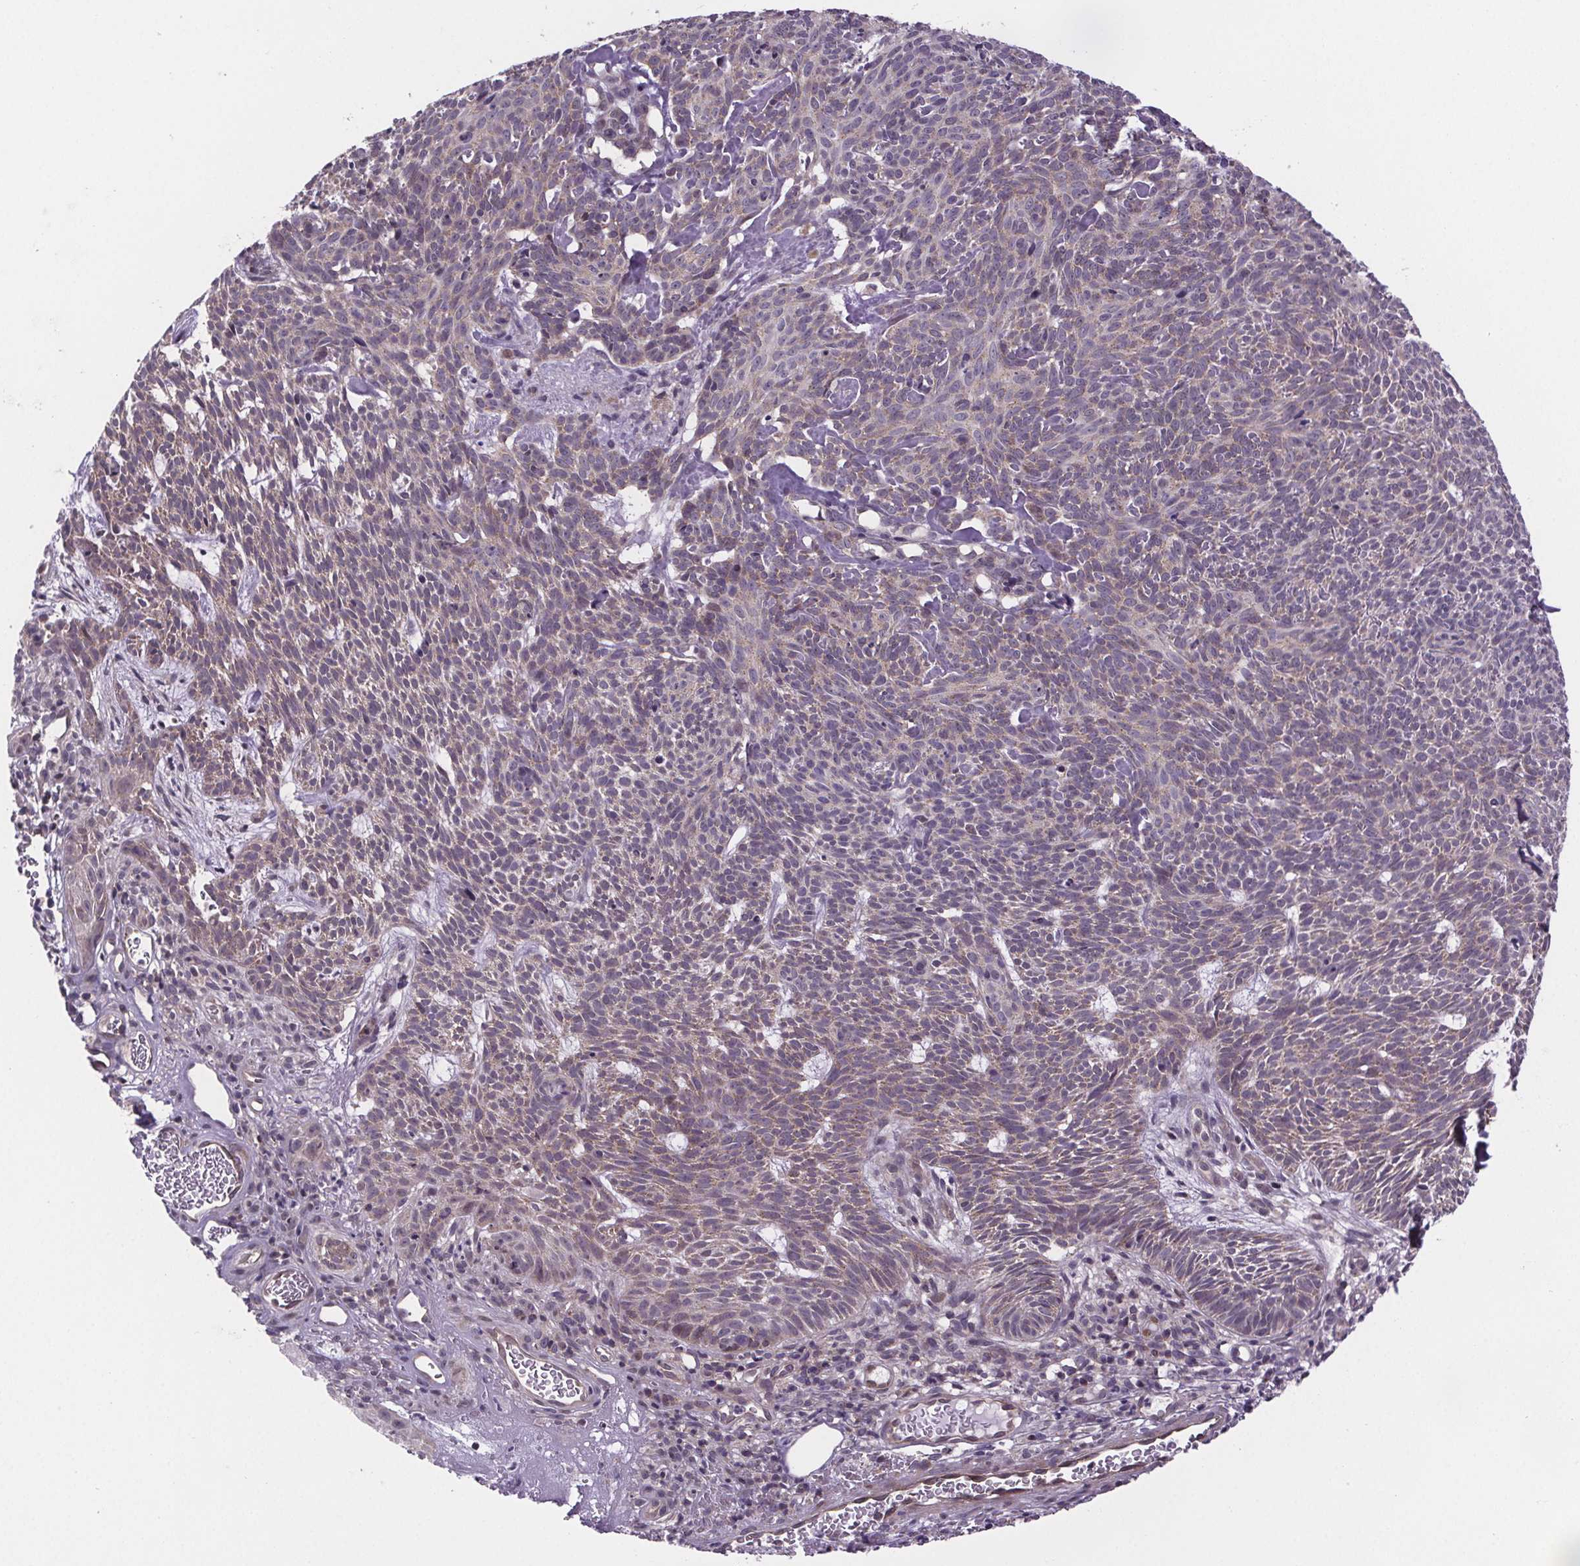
{"staining": {"intensity": "weak", "quantity": "<25%", "location": "cytoplasmic/membranous"}, "tissue": "skin cancer", "cell_type": "Tumor cells", "image_type": "cancer", "snomed": [{"axis": "morphology", "description": "Basal cell carcinoma"}, {"axis": "topography", "description": "Skin"}], "caption": "Human skin cancer (basal cell carcinoma) stained for a protein using immunohistochemistry reveals no staining in tumor cells.", "gene": "TTC12", "patient": {"sex": "male", "age": 59}}